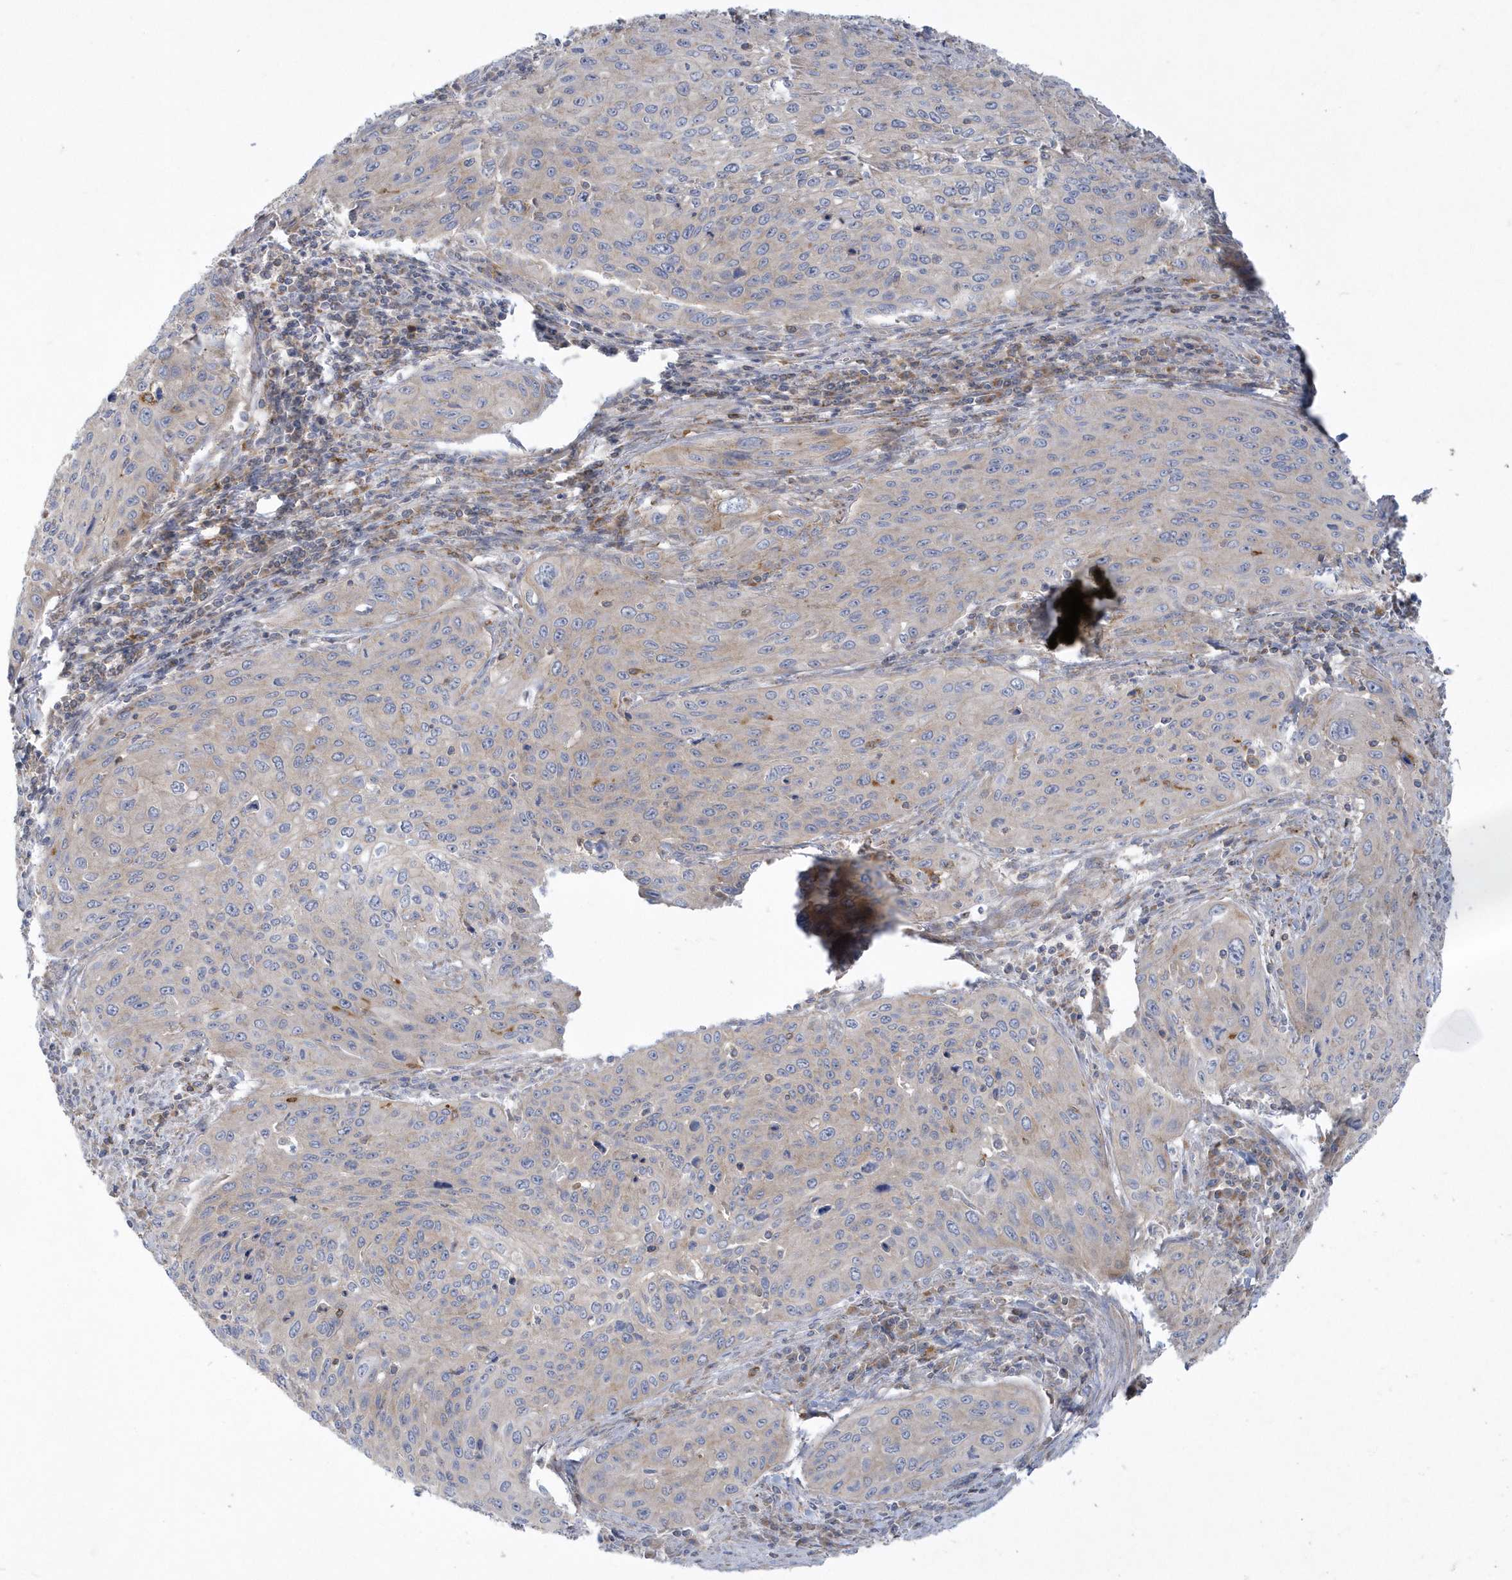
{"staining": {"intensity": "negative", "quantity": "none", "location": "none"}, "tissue": "cervical cancer", "cell_type": "Tumor cells", "image_type": "cancer", "snomed": [{"axis": "morphology", "description": "Squamous cell carcinoma, NOS"}, {"axis": "topography", "description": "Cervix"}], "caption": "This is a micrograph of immunohistochemistry staining of cervical squamous cell carcinoma, which shows no positivity in tumor cells.", "gene": "DNAJC18", "patient": {"sex": "female", "age": 32}}